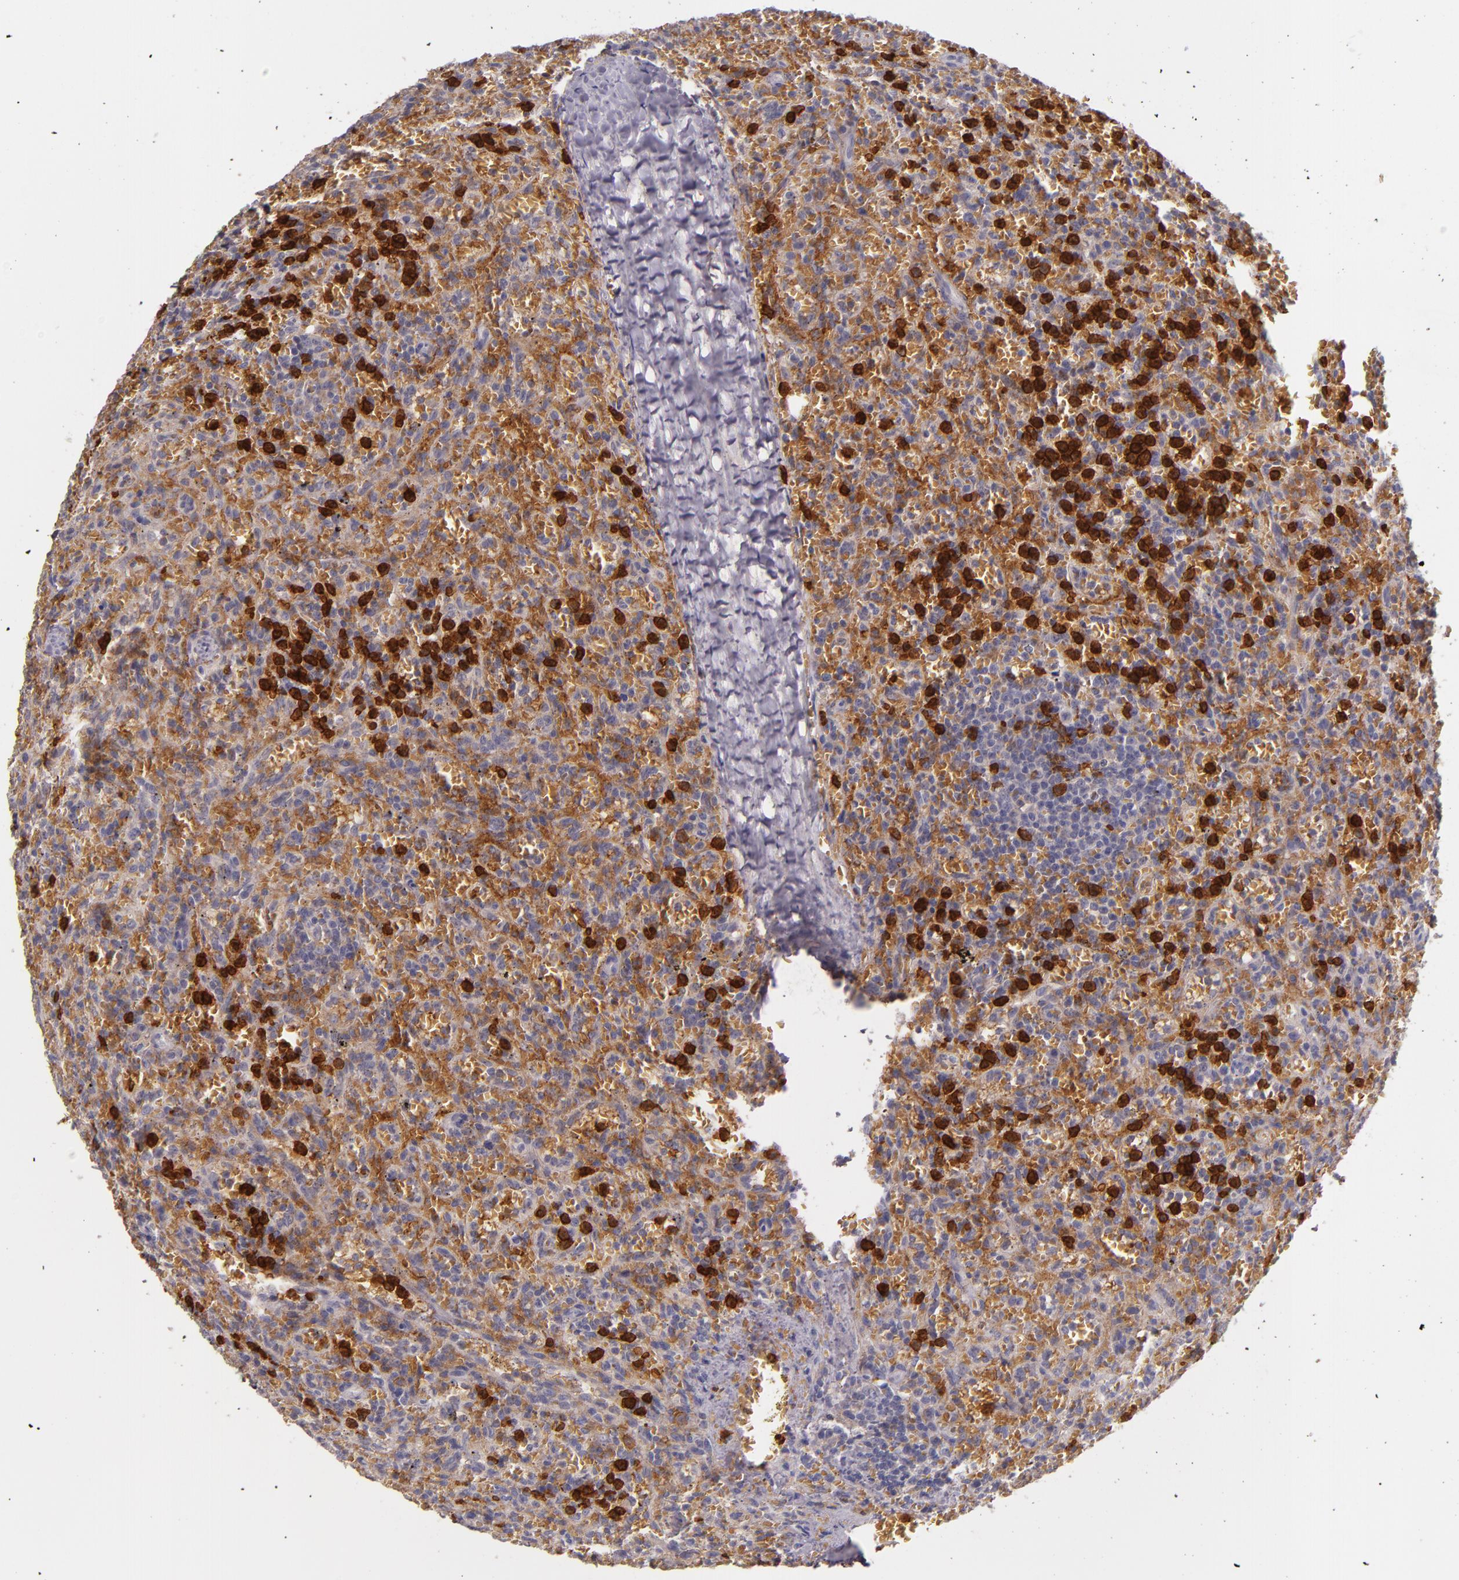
{"staining": {"intensity": "moderate", "quantity": "<25%", "location": "cytoplasmic/membranous"}, "tissue": "lymphoma", "cell_type": "Tumor cells", "image_type": "cancer", "snomed": [{"axis": "morphology", "description": "Malignant lymphoma, non-Hodgkin's type, Low grade"}, {"axis": "topography", "description": "Spleen"}], "caption": "The histopathology image demonstrates staining of malignant lymphoma, non-Hodgkin's type (low-grade), revealing moderate cytoplasmic/membranous protein positivity (brown color) within tumor cells.", "gene": "C5AR1", "patient": {"sex": "female", "age": 64}}